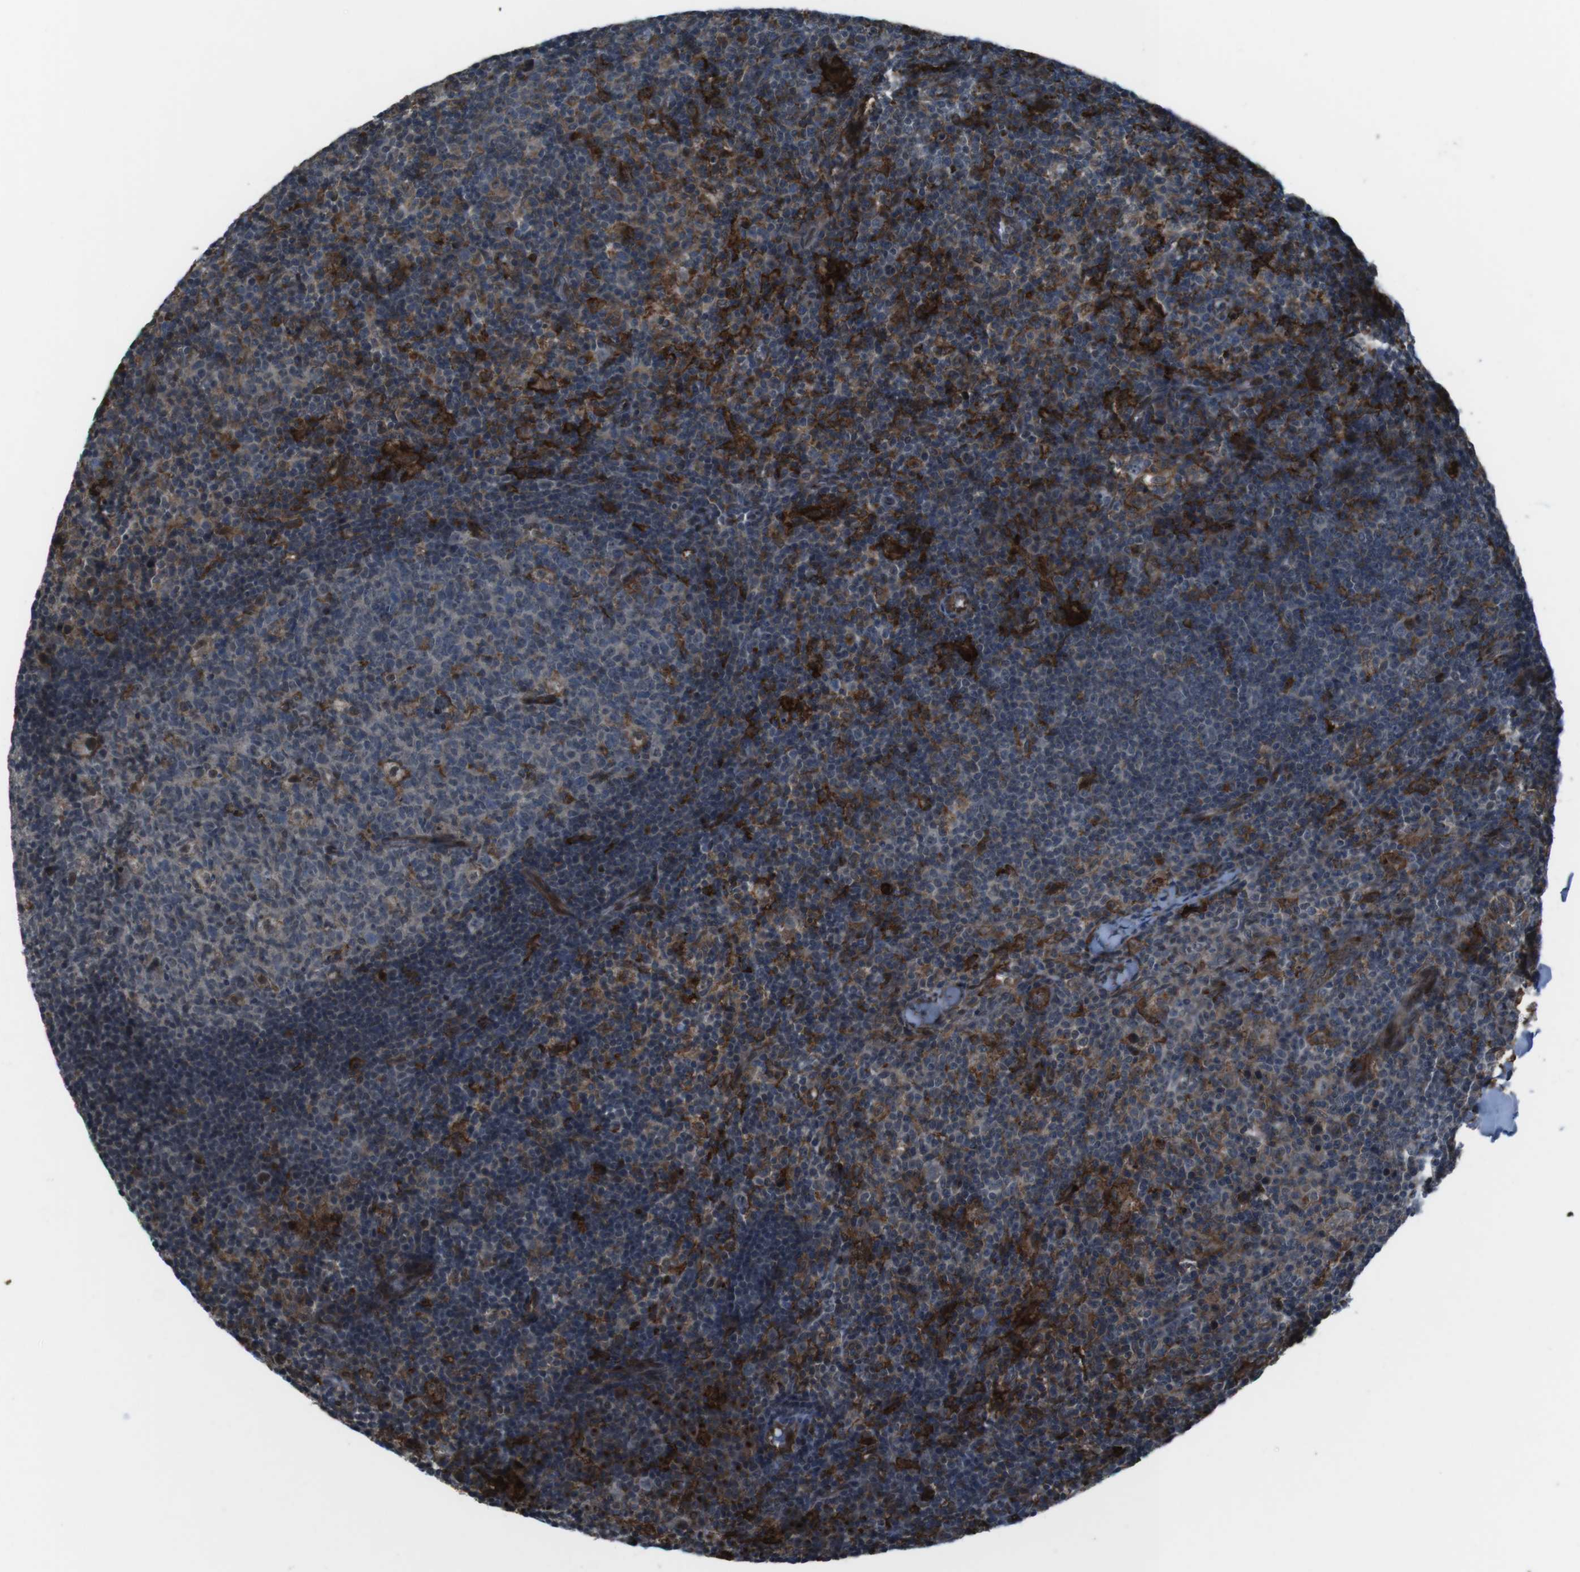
{"staining": {"intensity": "negative", "quantity": "none", "location": "none"}, "tissue": "lymph node", "cell_type": "Germinal center cells", "image_type": "normal", "snomed": [{"axis": "morphology", "description": "Normal tissue, NOS"}, {"axis": "morphology", "description": "Inflammation, NOS"}, {"axis": "topography", "description": "Lymph node"}], "caption": "A high-resolution histopathology image shows immunohistochemistry staining of unremarkable lymph node, which shows no significant staining in germinal center cells.", "gene": "GDF10", "patient": {"sex": "male", "age": 55}}